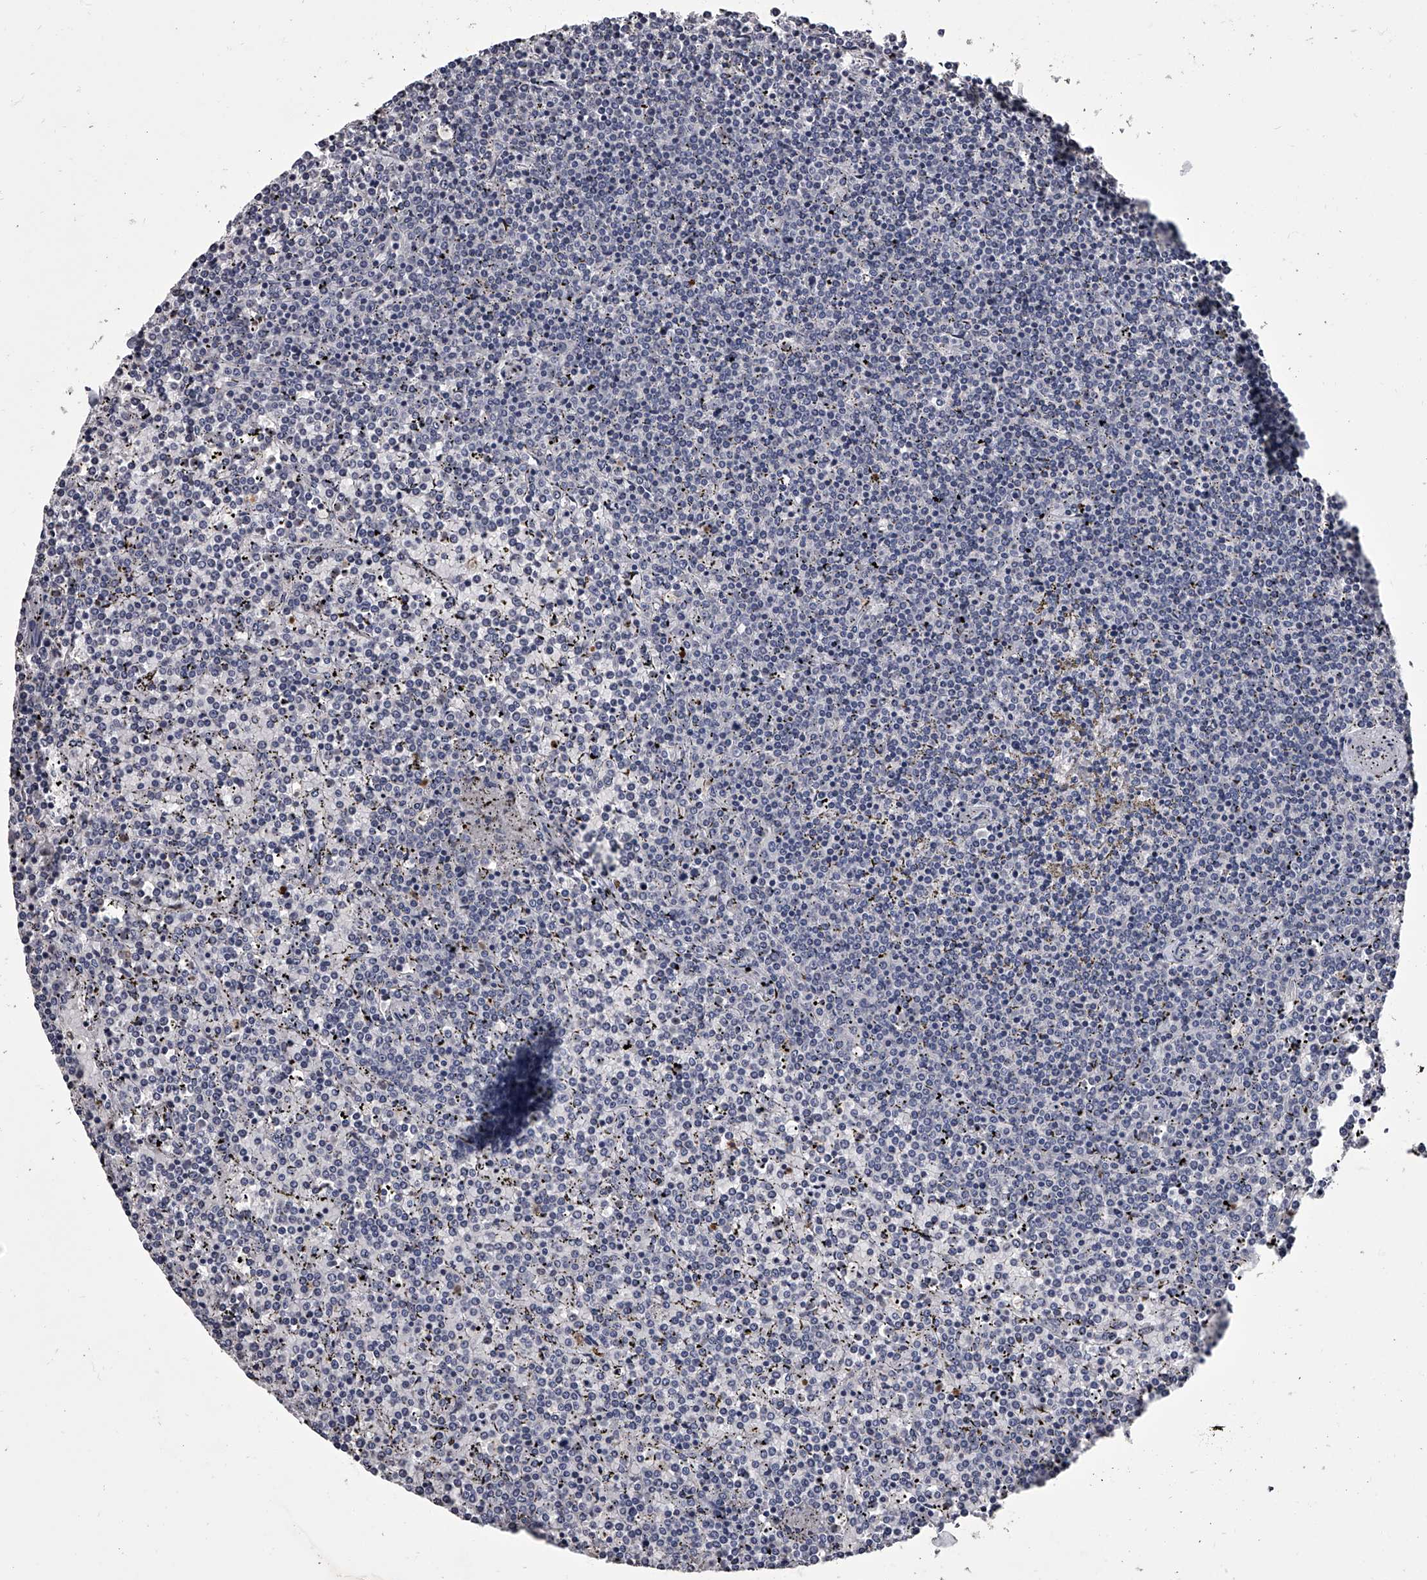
{"staining": {"intensity": "negative", "quantity": "none", "location": "none"}, "tissue": "lymphoma", "cell_type": "Tumor cells", "image_type": "cancer", "snomed": [{"axis": "morphology", "description": "Malignant lymphoma, non-Hodgkin's type, Low grade"}, {"axis": "topography", "description": "Spleen"}], "caption": "The micrograph demonstrates no significant staining in tumor cells of malignant lymphoma, non-Hodgkin's type (low-grade). (DAB (3,3'-diaminobenzidine) immunohistochemistry (IHC), high magnification).", "gene": "GAPVD1", "patient": {"sex": "female", "age": 19}}